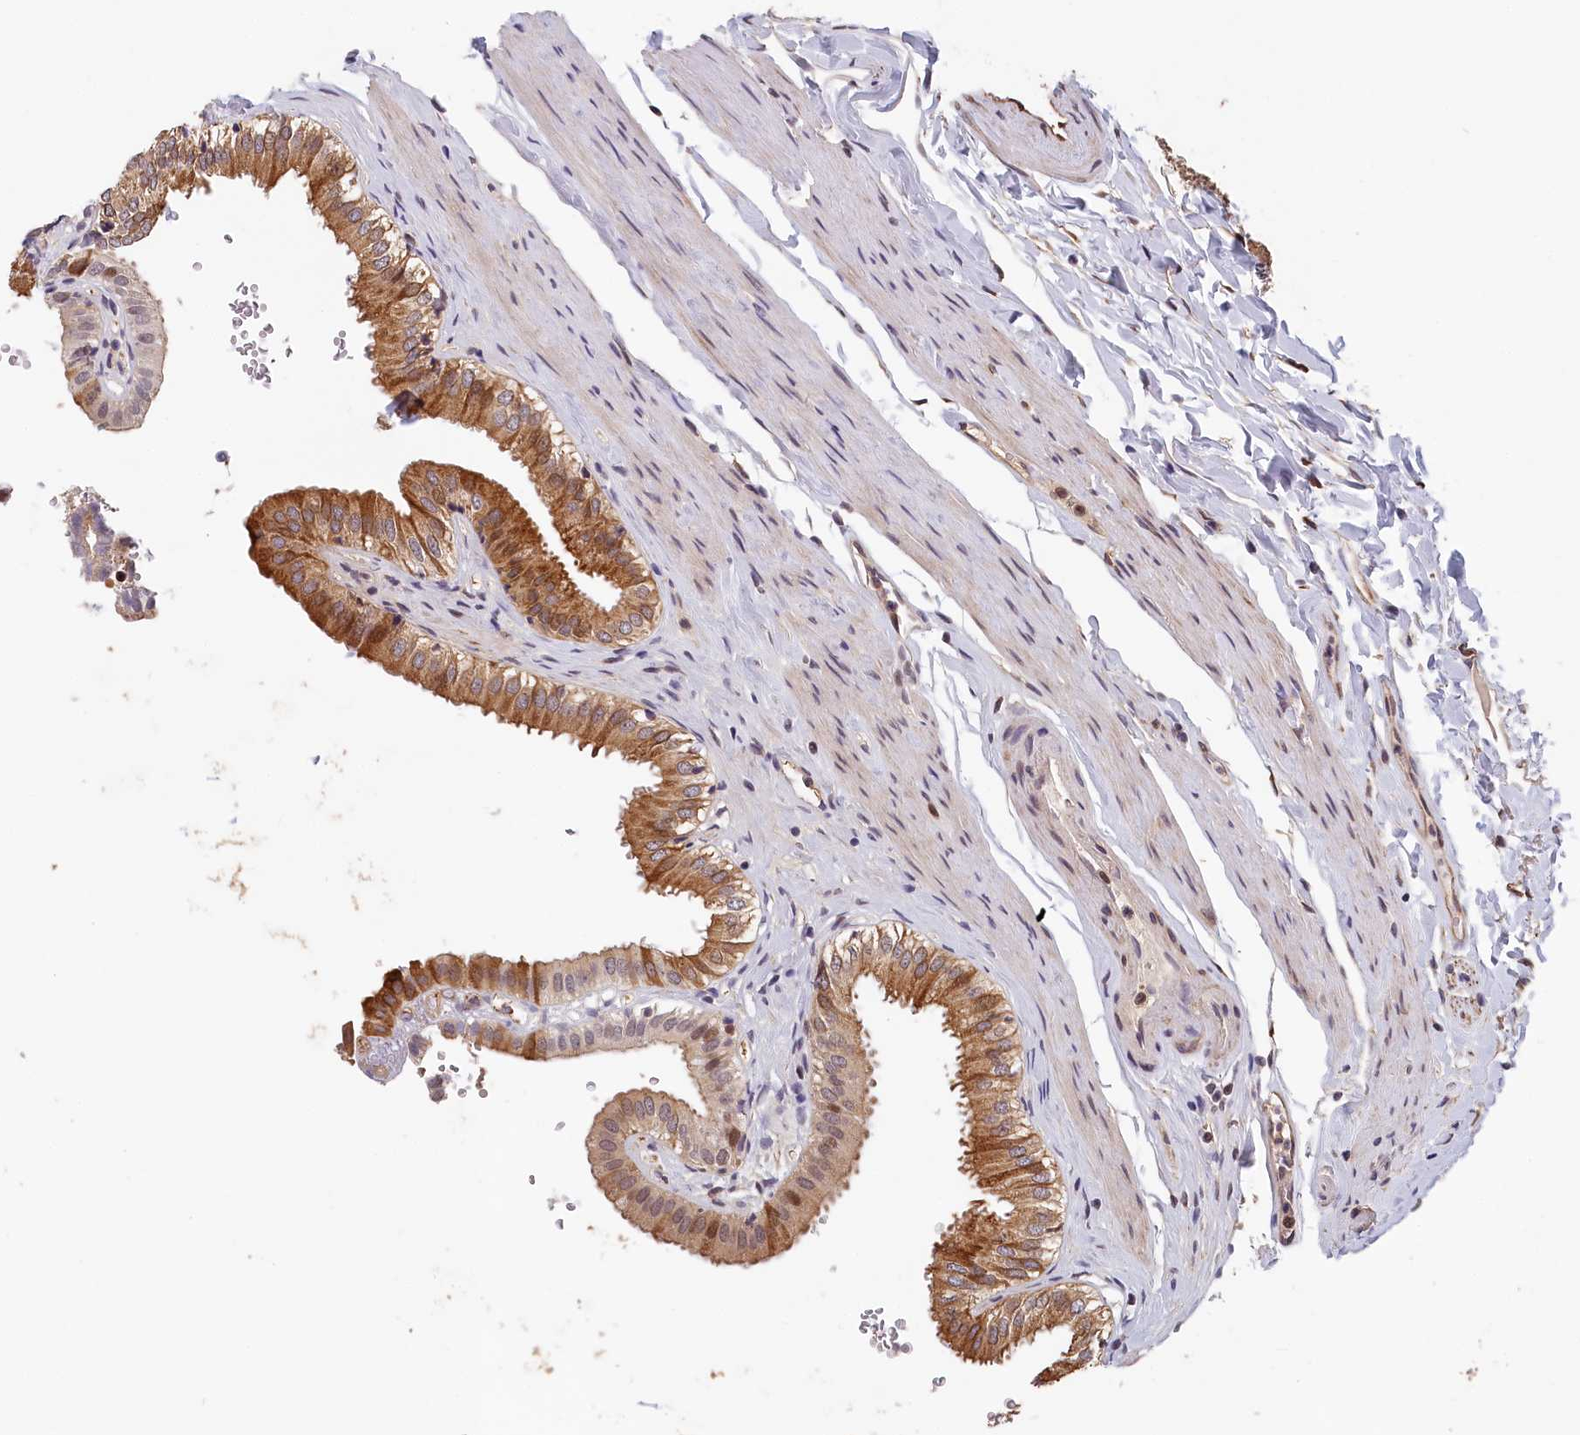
{"staining": {"intensity": "moderate", "quantity": ">75%", "location": "cytoplasmic/membranous"}, "tissue": "gallbladder", "cell_type": "Glandular cells", "image_type": "normal", "snomed": [{"axis": "morphology", "description": "Normal tissue, NOS"}, {"axis": "topography", "description": "Gallbladder"}], "caption": "Protein expression by immunohistochemistry (IHC) demonstrates moderate cytoplasmic/membranous expression in about >75% of glandular cells in normal gallbladder. The protein is stained brown, and the nuclei are stained in blue (DAB IHC with brightfield microscopy, high magnification).", "gene": "TMEM116", "patient": {"sex": "female", "age": 61}}